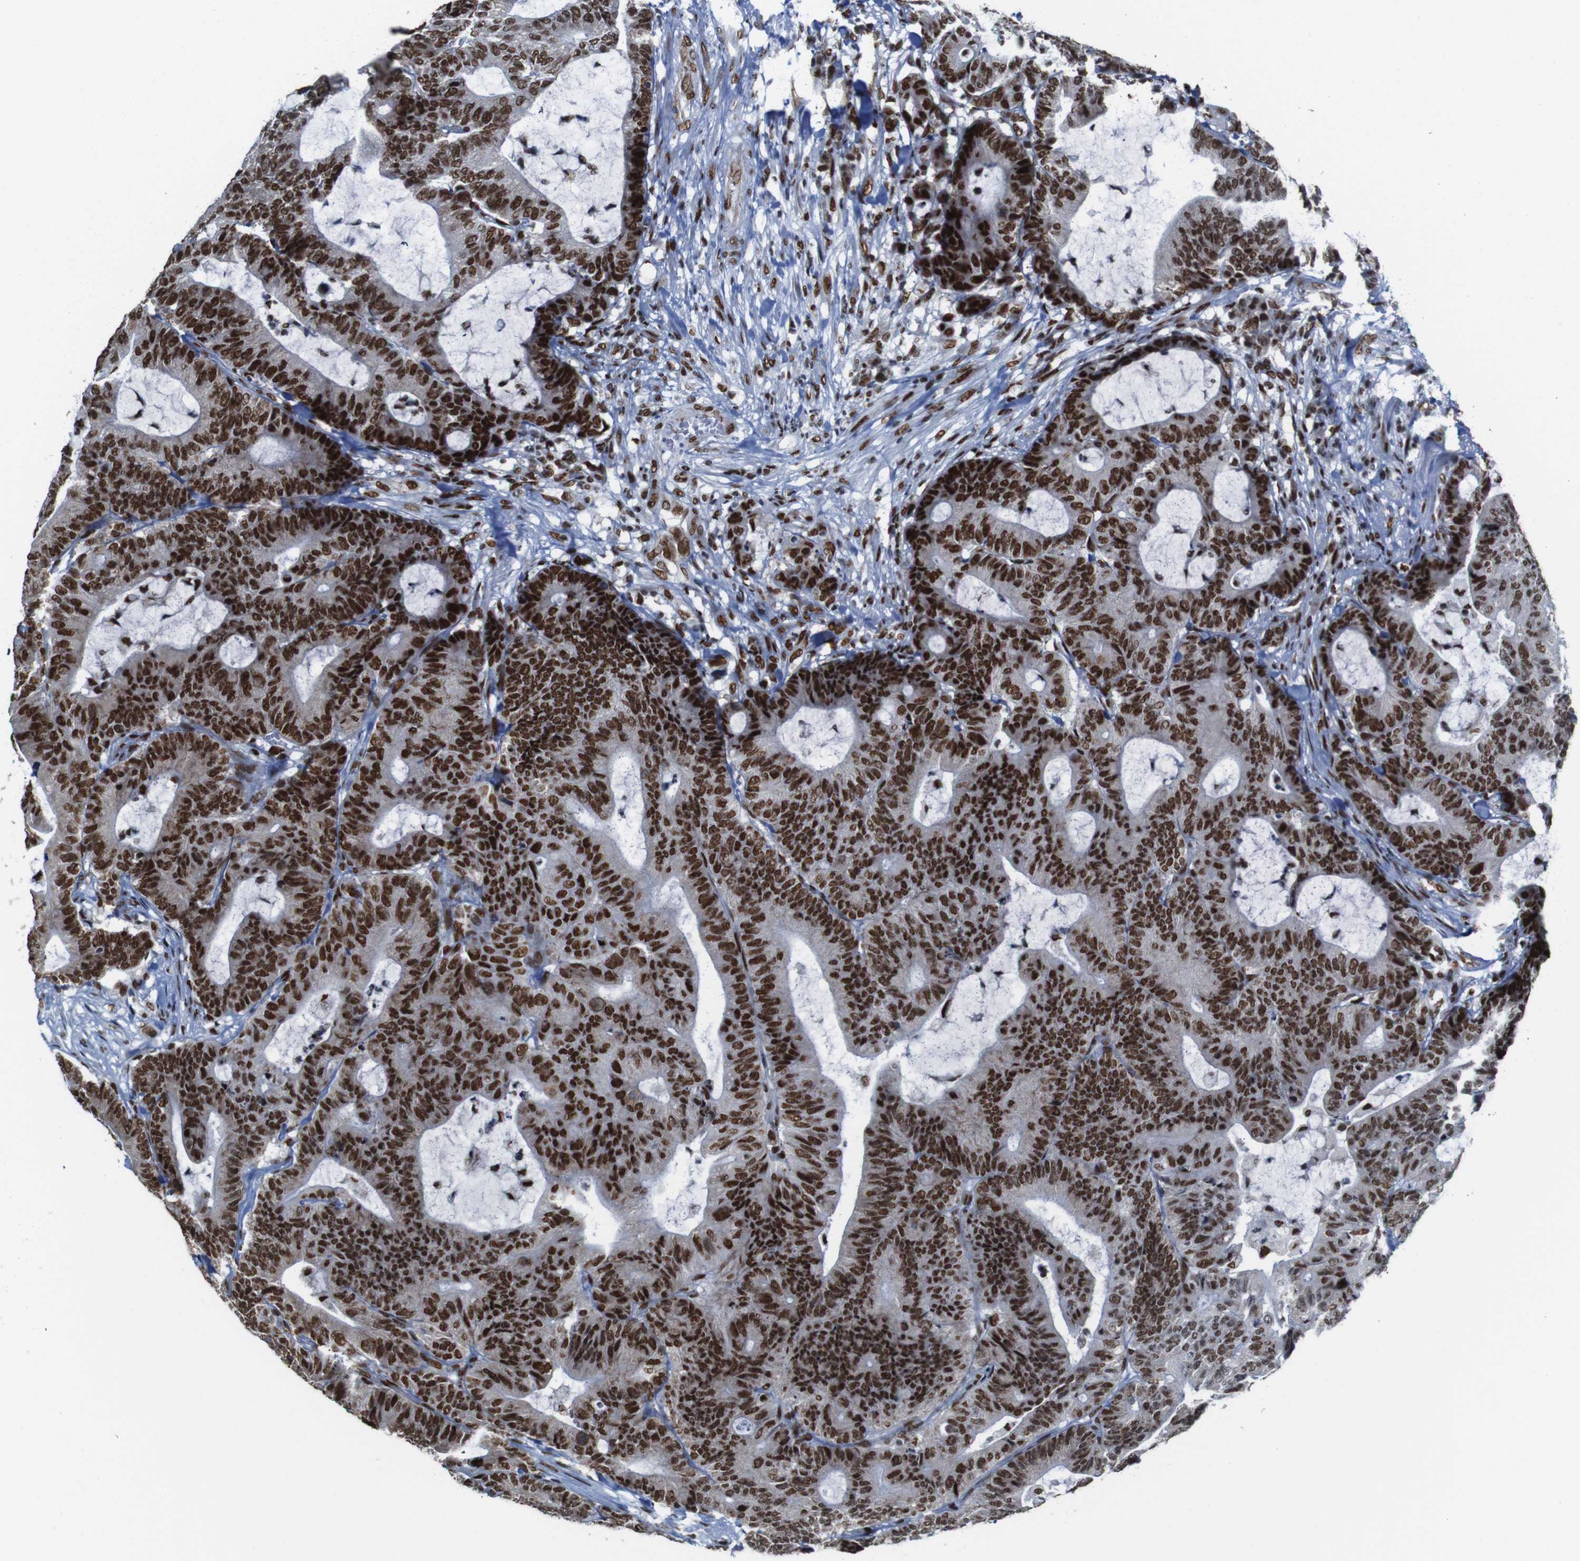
{"staining": {"intensity": "strong", "quantity": ">75%", "location": "nuclear"}, "tissue": "colorectal cancer", "cell_type": "Tumor cells", "image_type": "cancer", "snomed": [{"axis": "morphology", "description": "Adenocarcinoma, NOS"}, {"axis": "topography", "description": "Colon"}], "caption": "Human adenocarcinoma (colorectal) stained with a brown dye shows strong nuclear positive positivity in about >75% of tumor cells.", "gene": "ROMO1", "patient": {"sex": "female", "age": 84}}